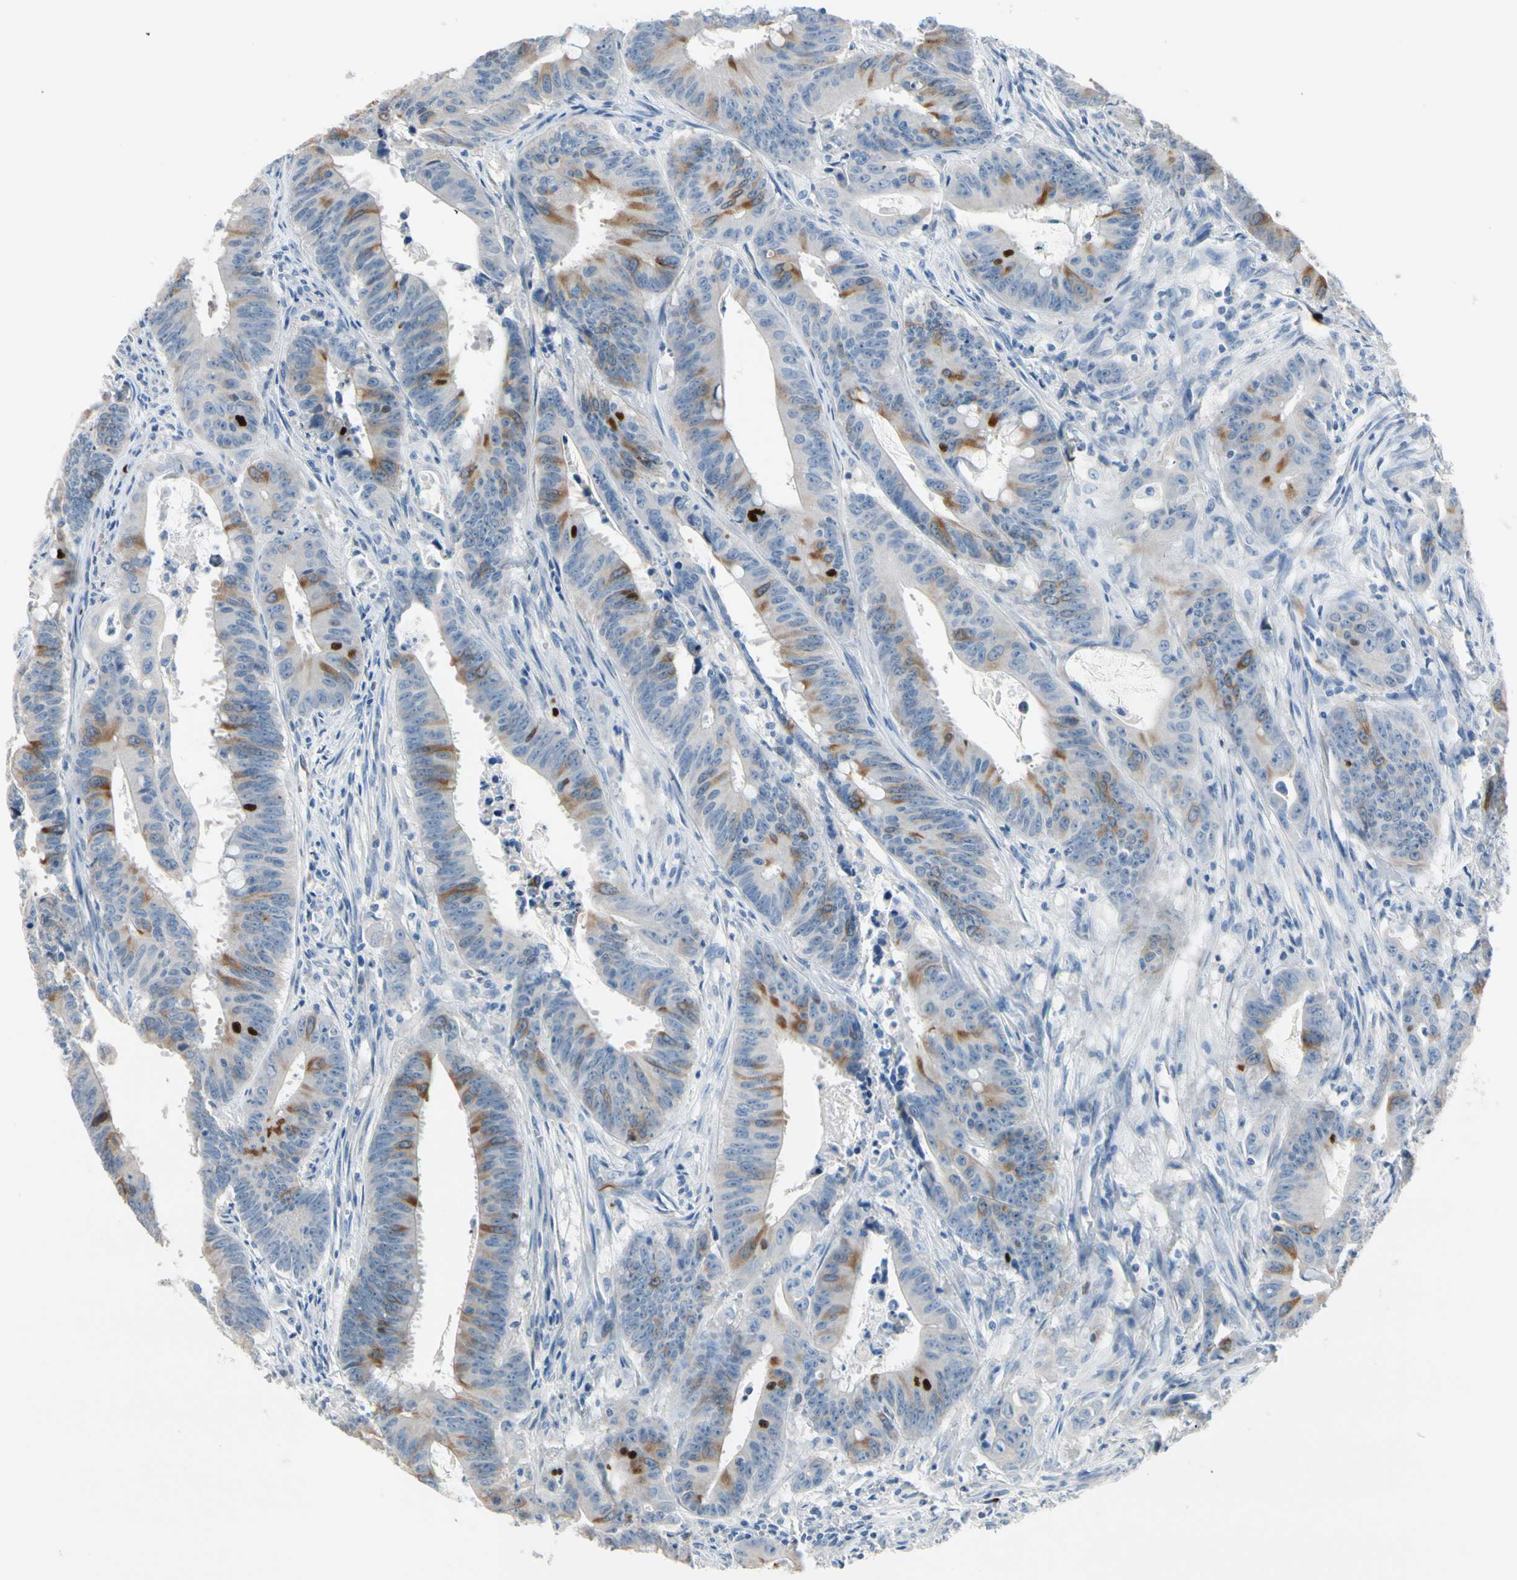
{"staining": {"intensity": "moderate", "quantity": "<25%", "location": "cytoplasmic/membranous"}, "tissue": "colorectal cancer", "cell_type": "Tumor cells", "image_type": "cancer", "snomed": [{"axis": "morphology", "description": "Adenocarcinoma, NOS"}, {"axis": "topography", "description": "Colon"}], "caption": "A photomicrograph of adenocarcinoma (colorectal) stained for a protein displays moderate cytoplasmic/membranous brown staining in tumor cells.", "gene": "CKAP2", "patient": {"sex": "male", "age": 45}}